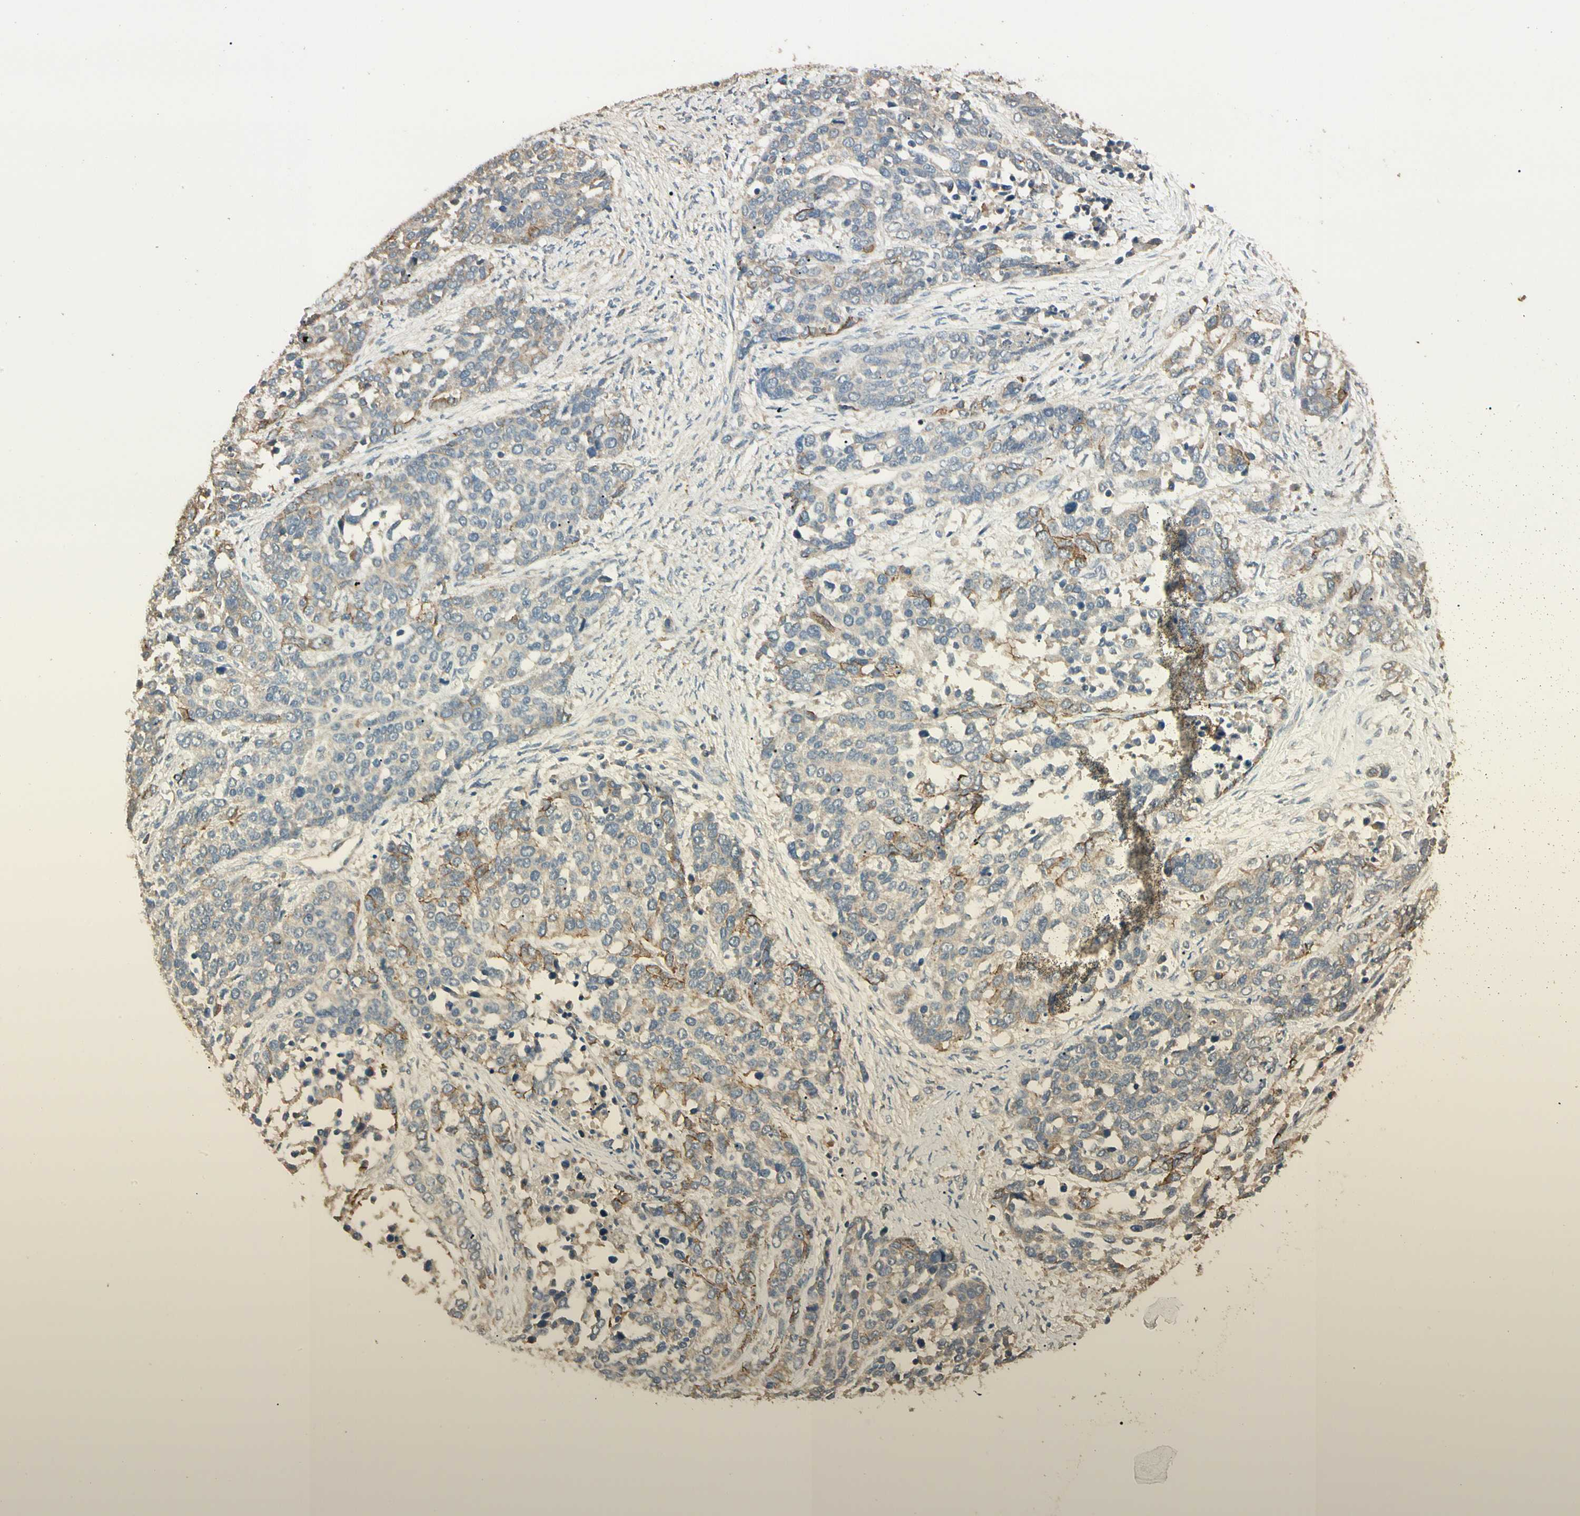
{"staining": {"intensity": "weak", "quantity": "25%-75%", "location": "cytoplasmic/membranous"}, "tissue": "ovarian cancer", "cell_type": "Tumor cells", "image_type": "cancer", "snomed": [{"axis": "morphology", "description": "Cystadenocarcinoma, serous, NOS"}, {"axis": "topography", "description": "Ovary"}], "caption": "The photomicrograph displays staining of serous cystadenocarcinoma (ovarian), revealing weak cytoplasmic/membranous protein expression (brown color) within tumor cells.", "gene": "CDH6", "patient": {"sex": "female", "age": 44}}